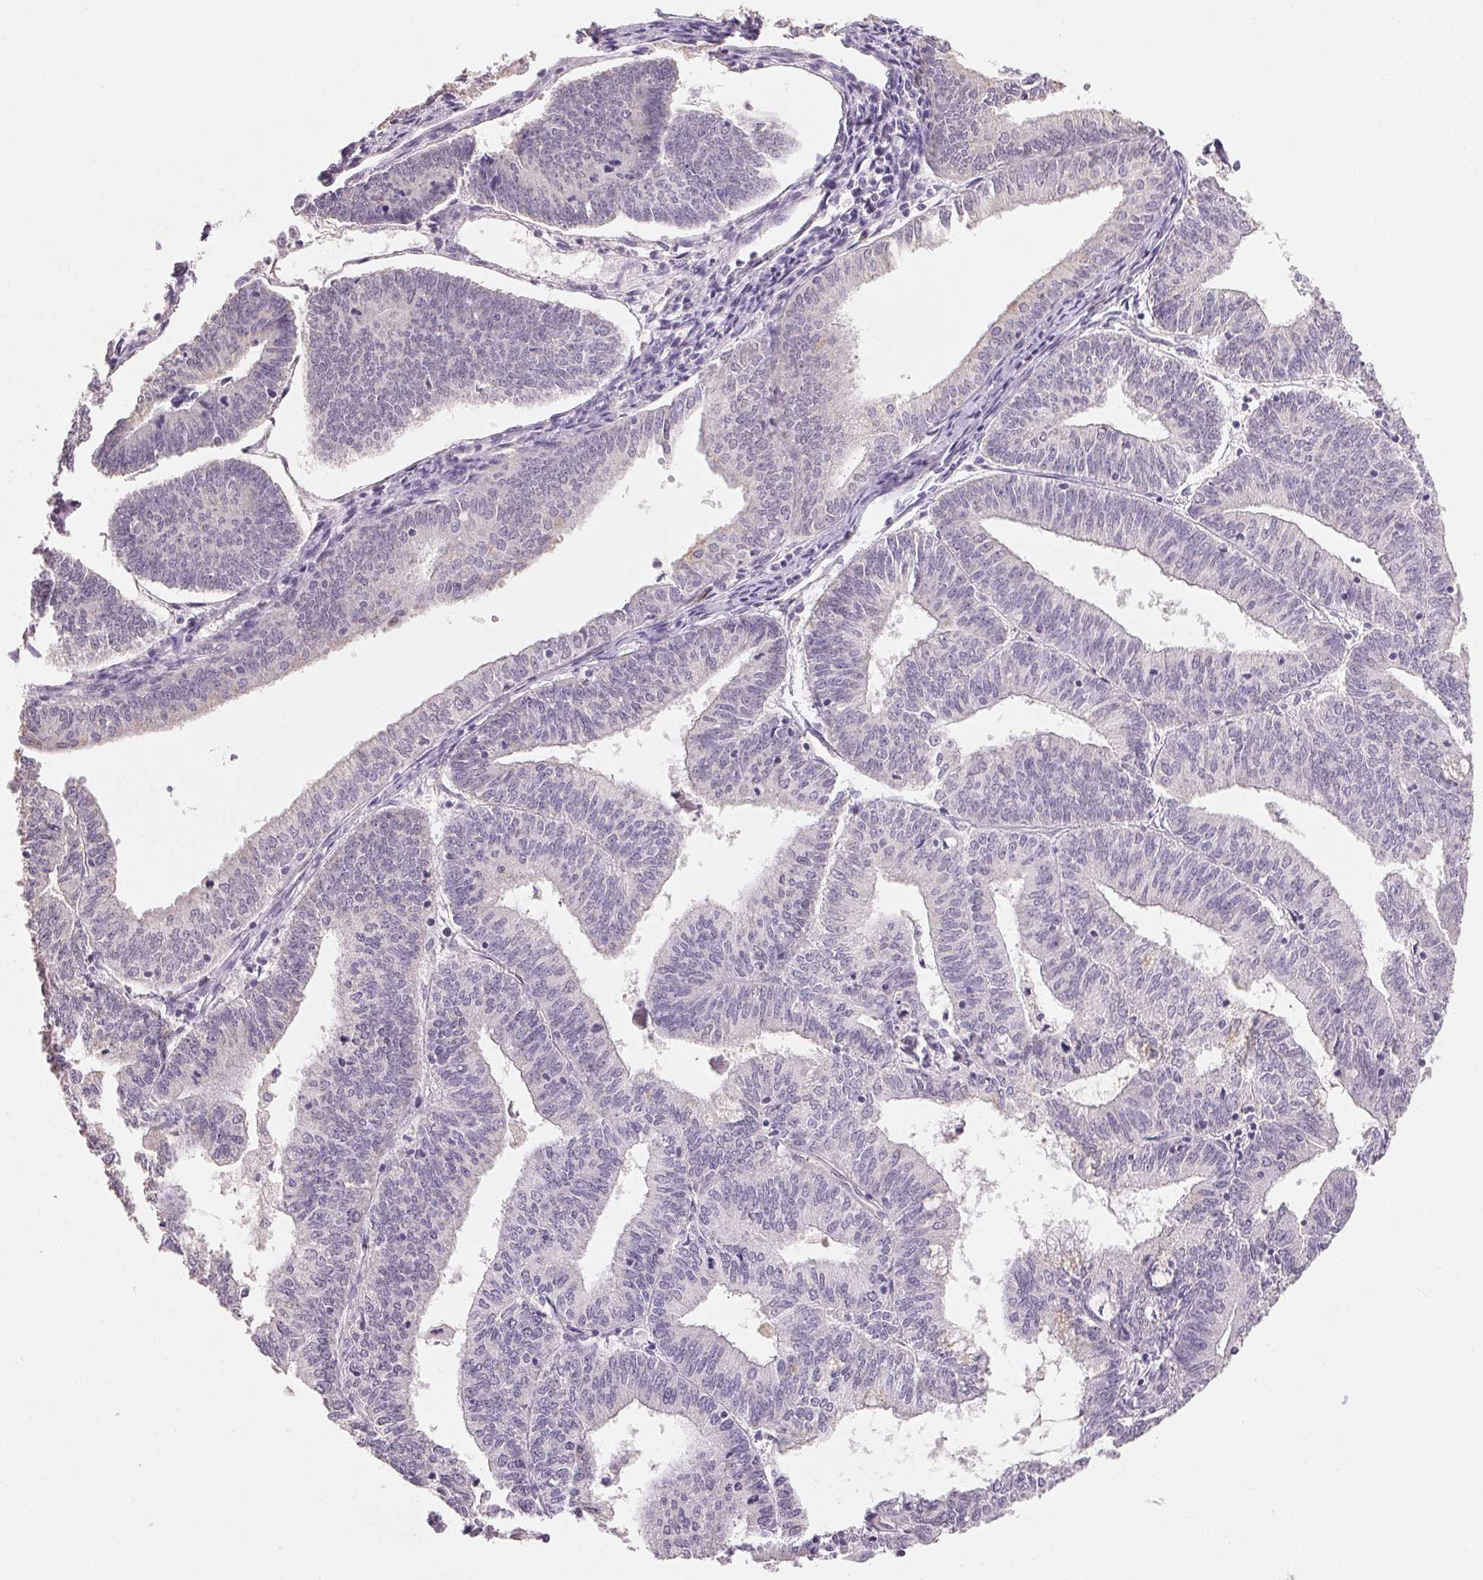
{"staining": {"intensity": "negative", "quantity": "none", "location": "none"}, "tissue": "endometrial cancer", "cell_type": "Tumor cells", "image_type": "cancer", "snomed": [{"axis": "morphology", "description": "Adenocarcinoma, NOS"}, {"axis": "topography", "description": "Endometrium"}], "caption": "Immunohistochemistry photomicrograph of neoplastic tissue: endometrial adenocarcinoma stained with DAB (3,3'-diaminobenzidine) reveals no significant protein positivity in tumor cells. The staining was performed using DAB to visualize the protein expression in brown, while the nuclei were stained in blue with hematoxylin (Magnification: 20x).", "gene": "MAP7D2", "patient": {"sex": "female", "age": 61}}